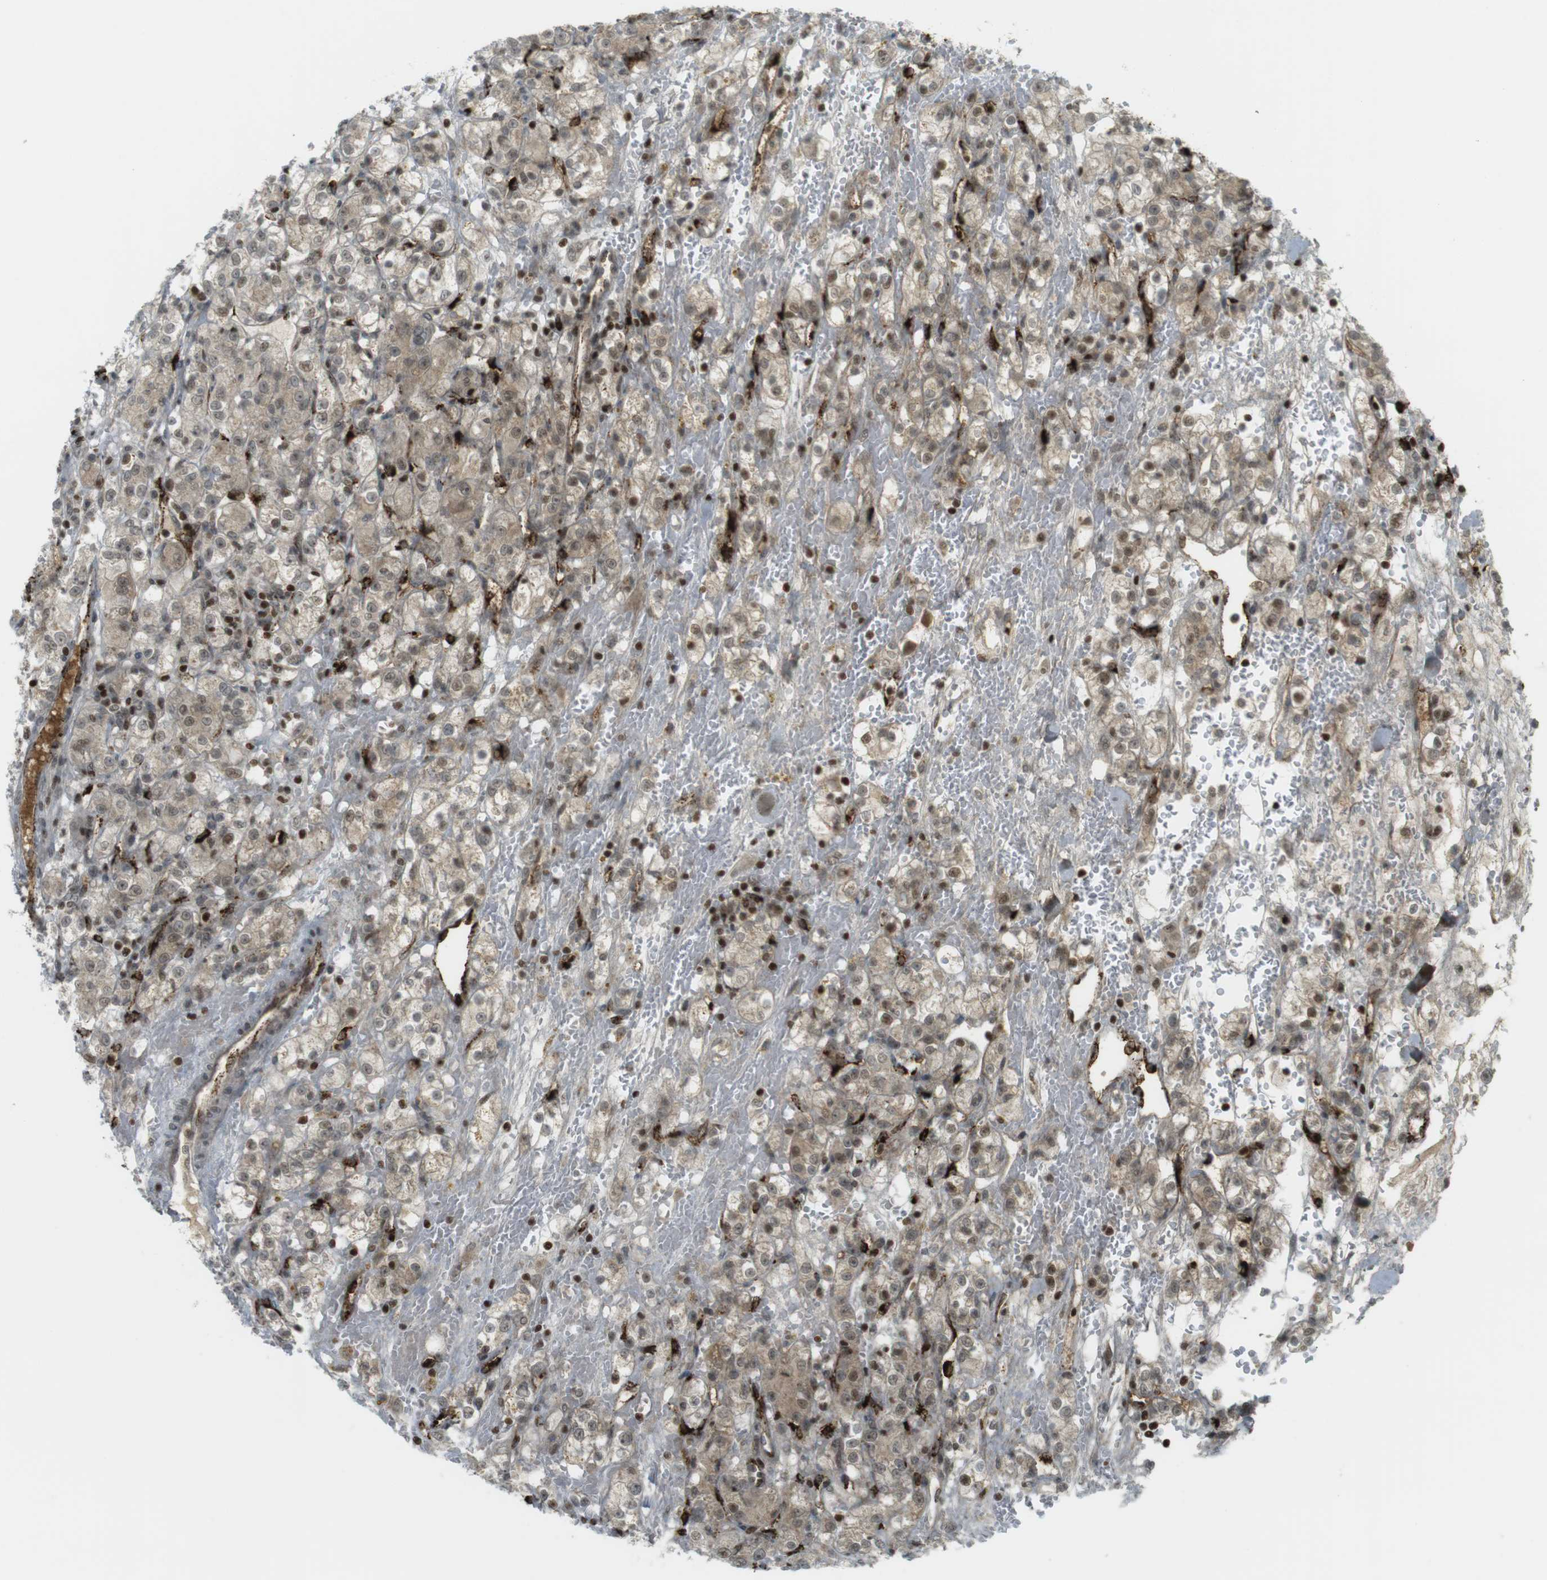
{"staining": {"intensity": "moderate", "quantity": ">75%", "location": "cytoplasmic/membranous,nuclear"}, "tissue": "renal cancer", "cell_type": "Tumor cells", "image_type": "cancer", "snomed": [{"axis": "morphology", "description": "Normal tissue, NOS"}, {"axis": "morphology", "description": "Adenocarcinoma, NOS"}, {"axis": "topography", "description": "Kidney"}], "caption": "Brown immunohistochemical staining in human adenocarcinoma (renal) demonstrates moderate cytoplasmic/membranous and nuclear staining in approximately >75% of tumor cells. (DAB (3,3'-diaminobenzidine) IHC with brightfield microscopy, high magnification).", "gene": "PPP1R13B", "patient": {"sex": "male", "age": 61}}